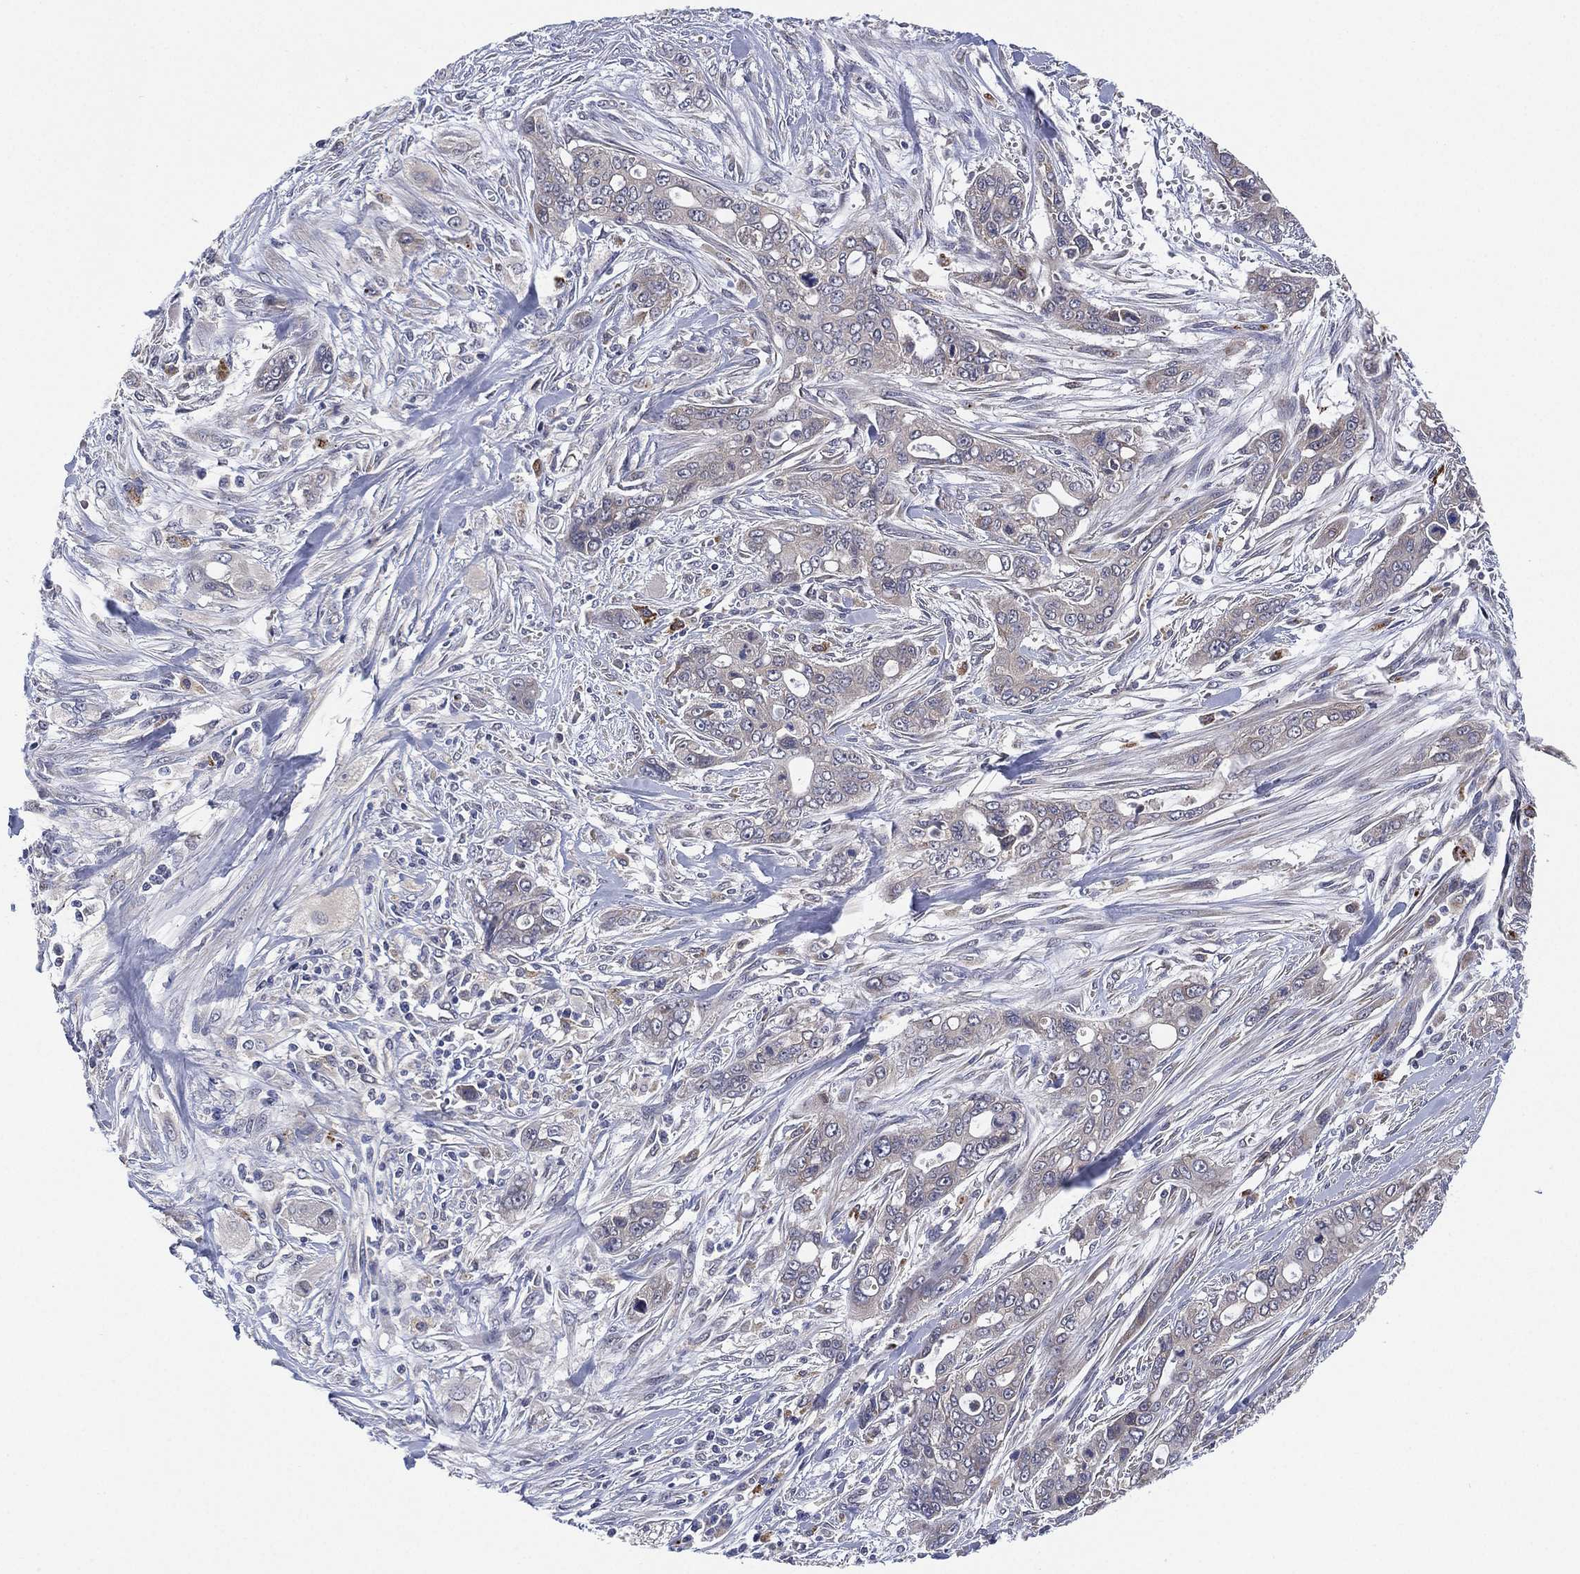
{"staining": {"intensity": "negative", "quantity": "none", "location": "none"}, "tissue": "pancreatic cancer", "cell_type": "Tumor cells", "image_type": "cancer", "snomed": [{"axis": "morphology", "description": "Adenocarcinoma, NOS"}, {"axis": "topography", "description": "Pancreas"}], "caption": "This is a histopathology image of IHC staining of adenocarcinoma (pancreatic), which shows no expression in tumor cells.", "gene": "SELENOO", "patient": {"sex": "male", "age": 47}}